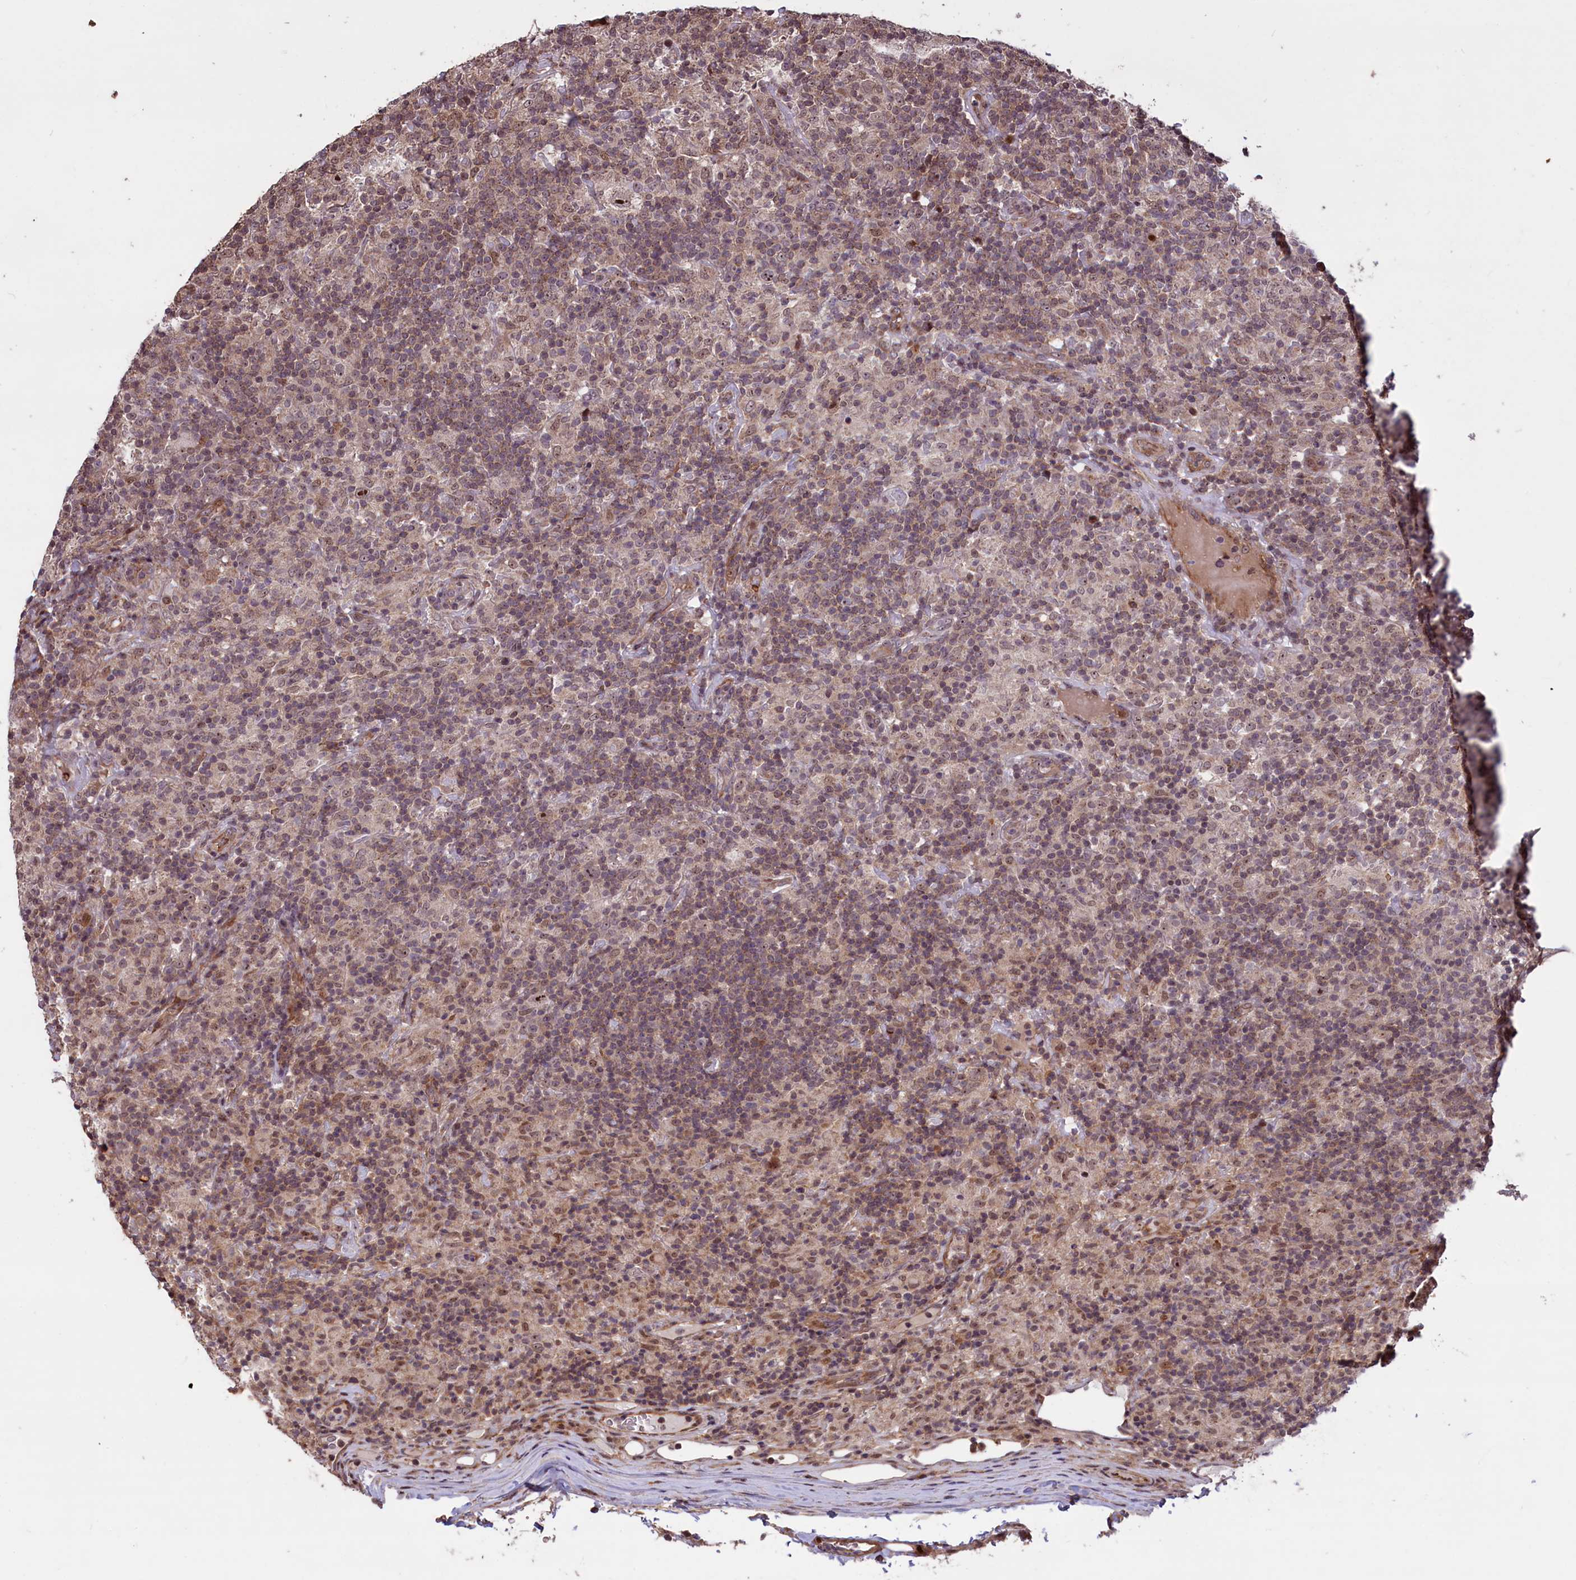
{"staining": {"intensity": "weak", "quantity": "25%-75%", "location": "cytoplasmic/membranous,nuclear"}, "tissue": "lymphoma", "cell_type": "Tumor cells", "image_type": "cancer", "snomed": [{"axis": "morphology", "description": "Hodgkin's disease, NOS"}, {"axis": "topography", "description": "Lymph node"}], "caption": "High-power microscopy captured an IHC histopathology image of lymphoma, revealing weak cytoplasmic/membranous and nuclear expression in approximately 25%-75% of tumor cells.", "gene": "SHFL", "patient": {"sex": "male", "age": 70}}